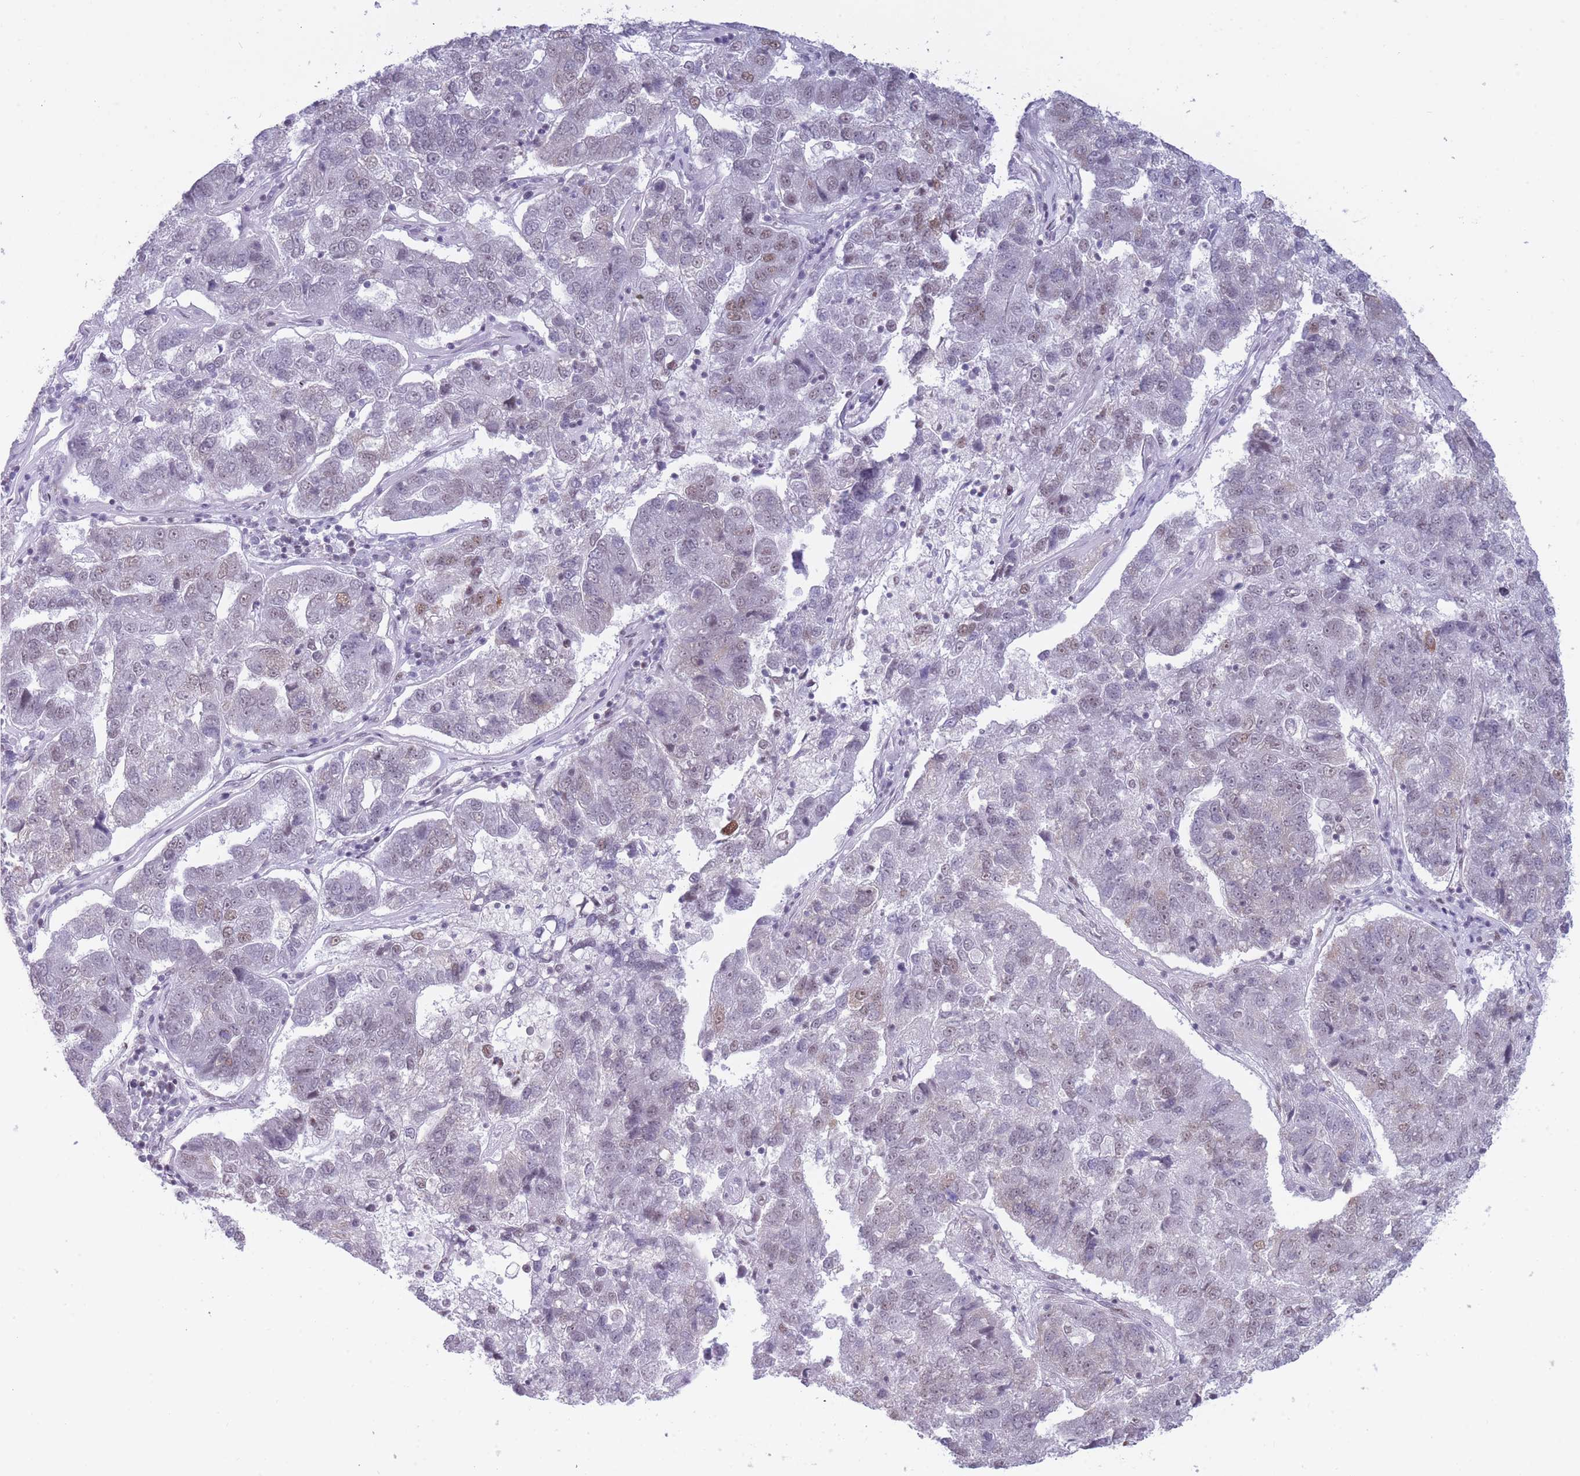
{"staining": {"intensity": "weak", "quantity": "<25%", "location": "nuclear"}, "tissue": "pancreatic cancer", "cell_type": "Tumor cells", "image_type": "cancer", "snomed": [{"axis": "morphology", "description": "Adenocarcinoma, NOS"}, {"axis": "topography", "description": "Pancreas"}], "caption": "This histopathology image is of pancreatic cancer (adenocarcinoma) stained with immunohistochemistry to label a protein in brown with the nuclei are counter-stained blue. There is no positivity in tumor cells. (DAB IHC with hematoxylin counter stain).", "gene": "HNRNPUL1", "patient": {"sex": "female", "age": 61}}